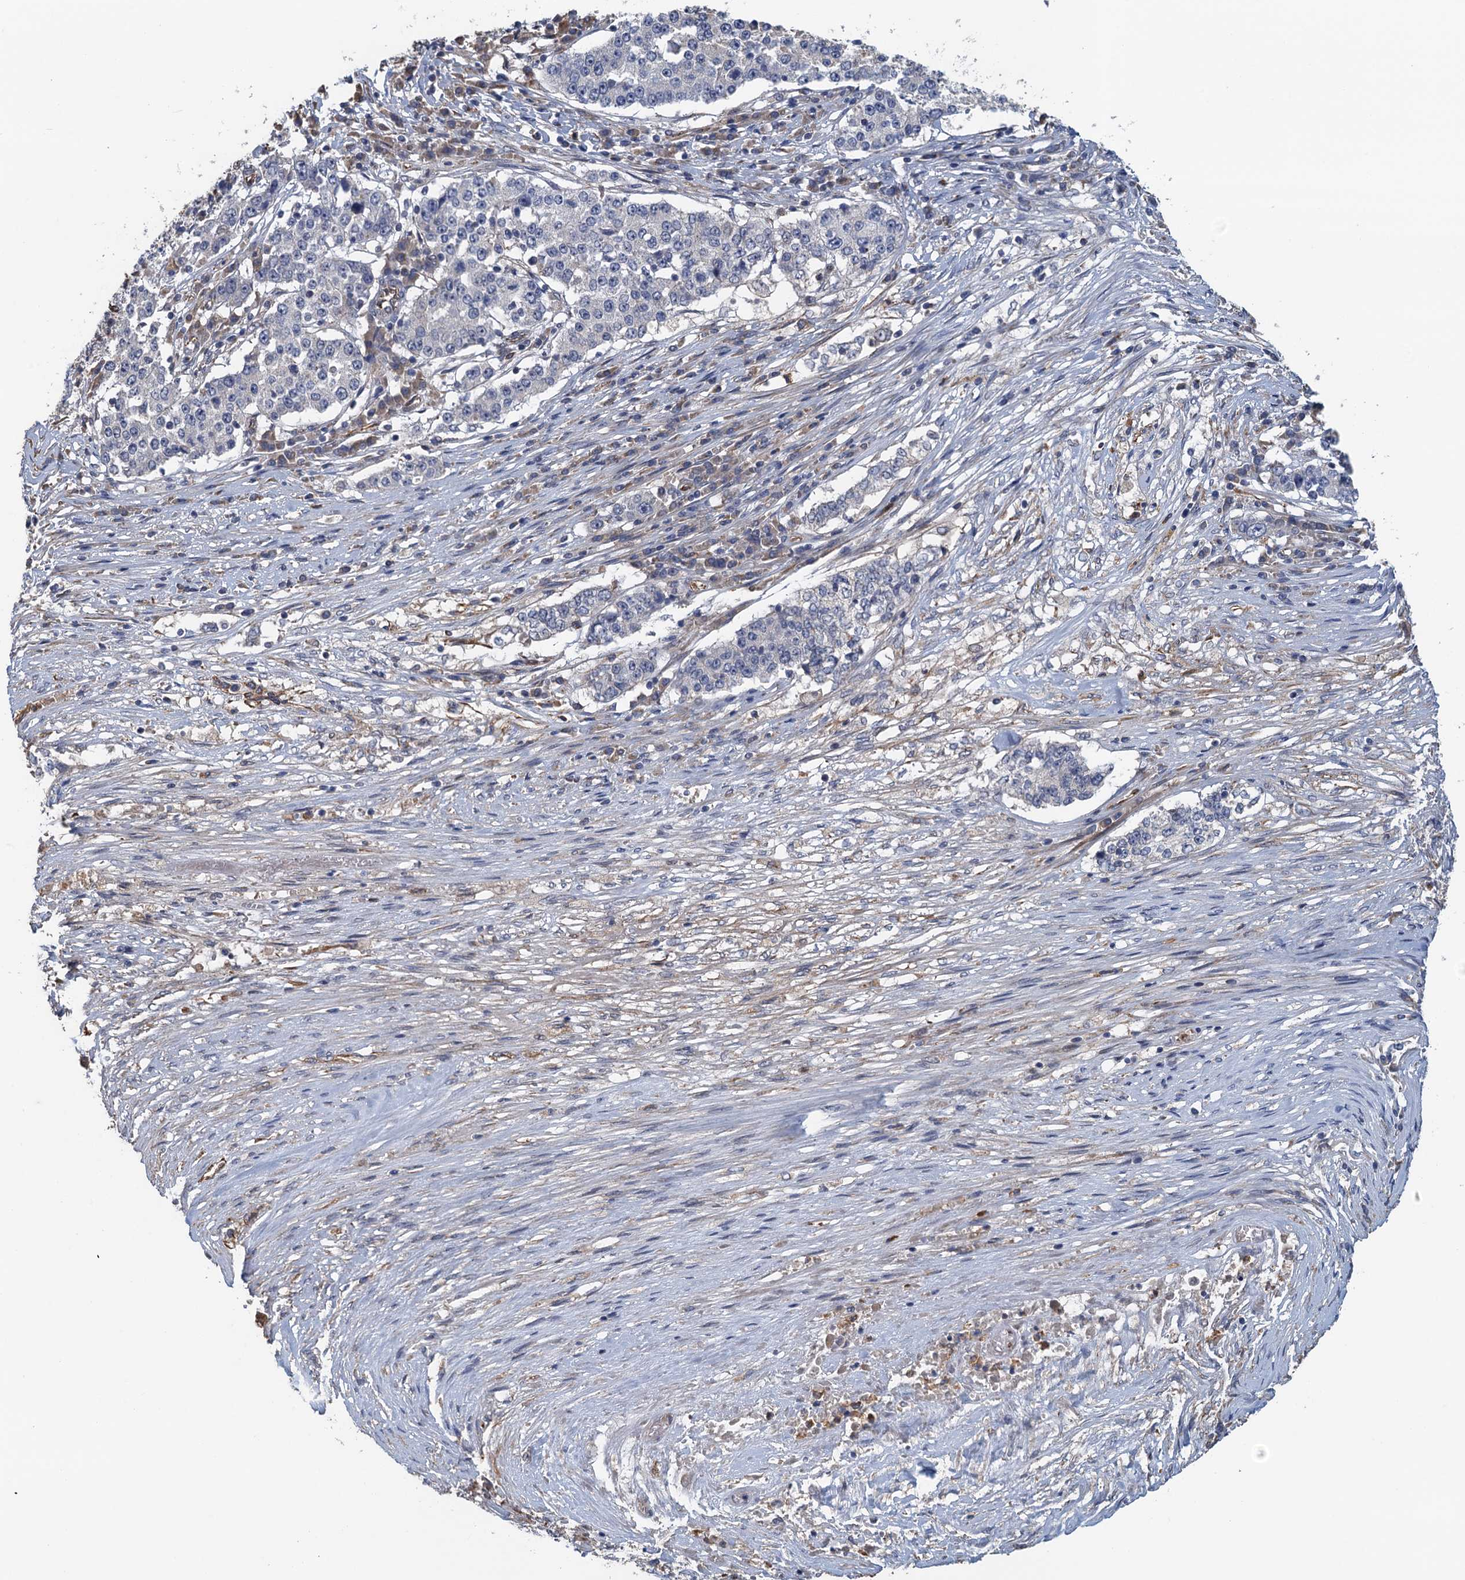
{"staining": {"intensity": "negative", "quantity": "none", "location": "none"}, "tissue": "stomach cancer", "cell_type": "Tumor cells", "image_type": "cancer", "snomed": [{"axis": "morphology", "description": "Adenocarcinoma, NOS"}, {"axis": "topography", "description": "Stomach"}], "caption": "Immunohistochemistry (IHC) of adenocarcinoma (stomach) exhibits no staining in tumor cells. Nuclei are stained in blue.", "gene": "ACSBG1", "patient": {"sex": "male", "age": 59}}